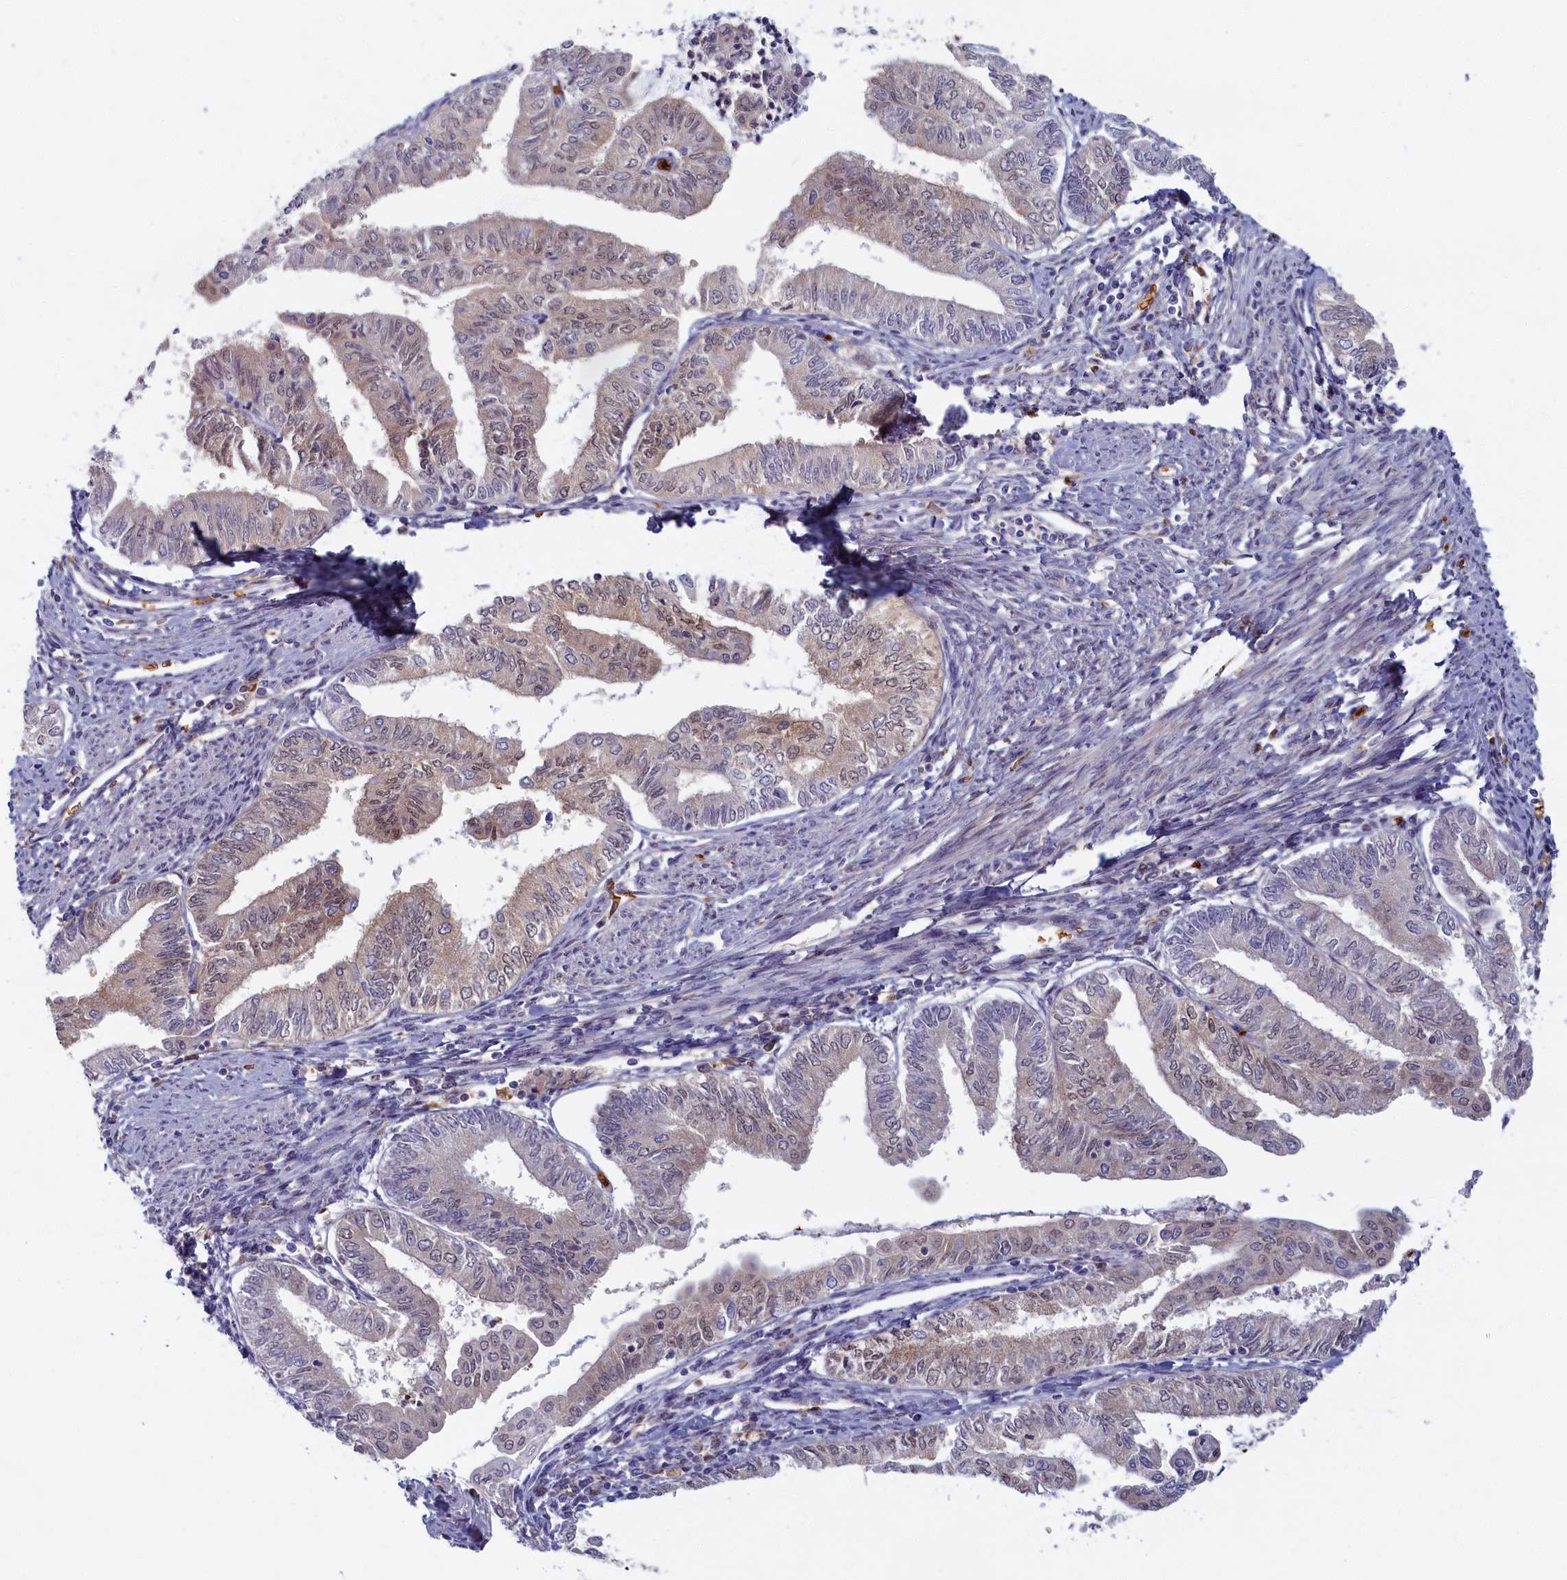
{"staining": {"intensity": "weak", "quantity": "<25%", "location": "cytoplasmic/membranous"}, "tissue": "endometrial cancer", "cell_type": "Tumor cells", "image_type": "cancer", "snomed": [{"axis": "morphology", "description": "Adenocarcinoma, NOS"}, {"axis": "topography", "description": "Endometrium"}], "caption": "The histopathology image exhibits no staining of tumor cells in endometrial adenocarcinoma.", "gene": "BLVRB", "patient": {"sex": "female", "age": 66}}